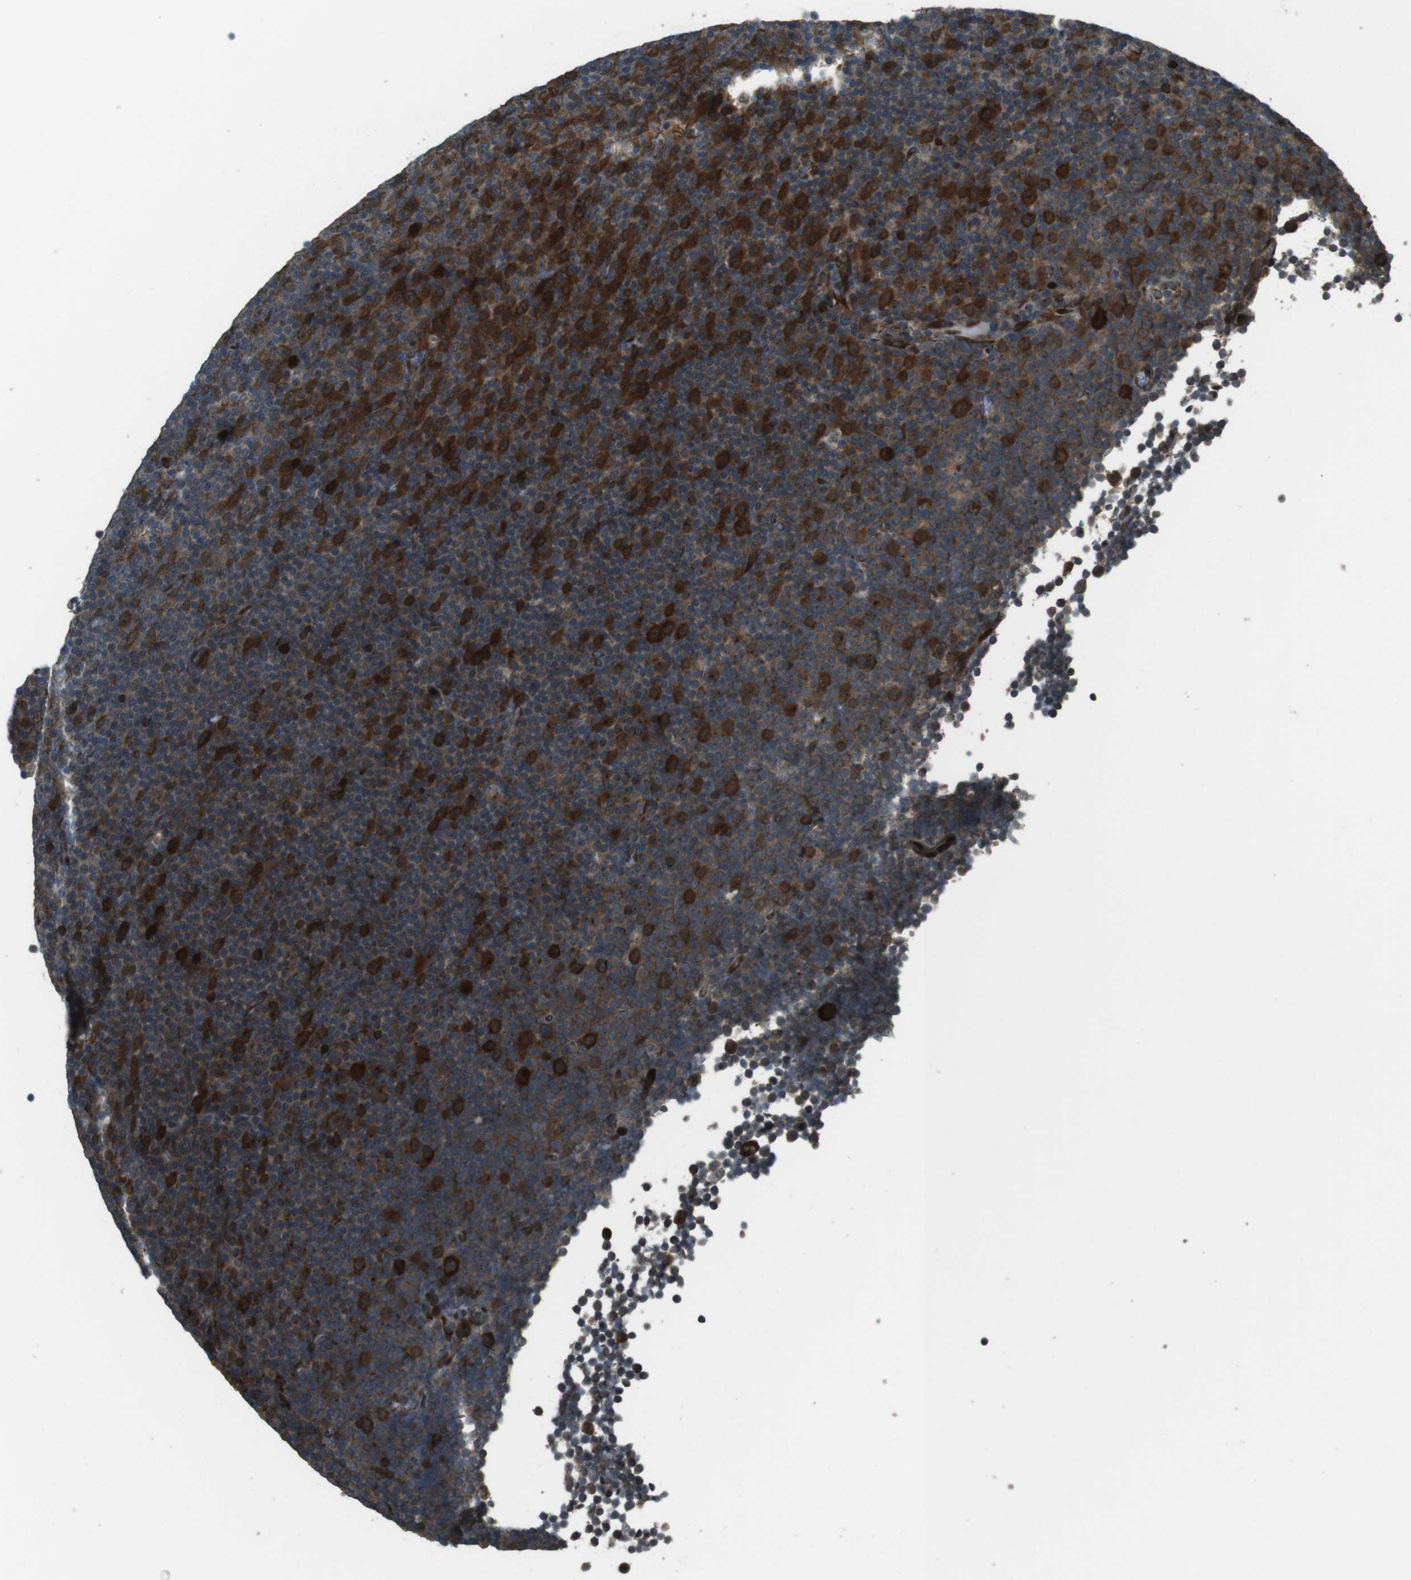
{"staining": {"intensity": "strong", "quantity": "25%-75%", "location": "cytoplasmic/membranous"}, "tissue": "lymphoma", "cell_type": "Tumor cells", "image_type": "cancer", "snomed": [{"axis": "morphology", "description": "Malignant lymphoma, non-Hodgkin's type, Low grade"}, {"axis": "topography", "description": "Lymph node"}], "caption": "Immunohistochemistry histopathology image of human low-grade malignant lymphoma, non-Hodgkin's type stained for a protein (brown), which shows high levels of strong cytoplasmic/membranous positivity in approximately 25%-75% of tumor cells.", "gene": "ZNF330", "patient": {"sex": "female", "age": 67}}